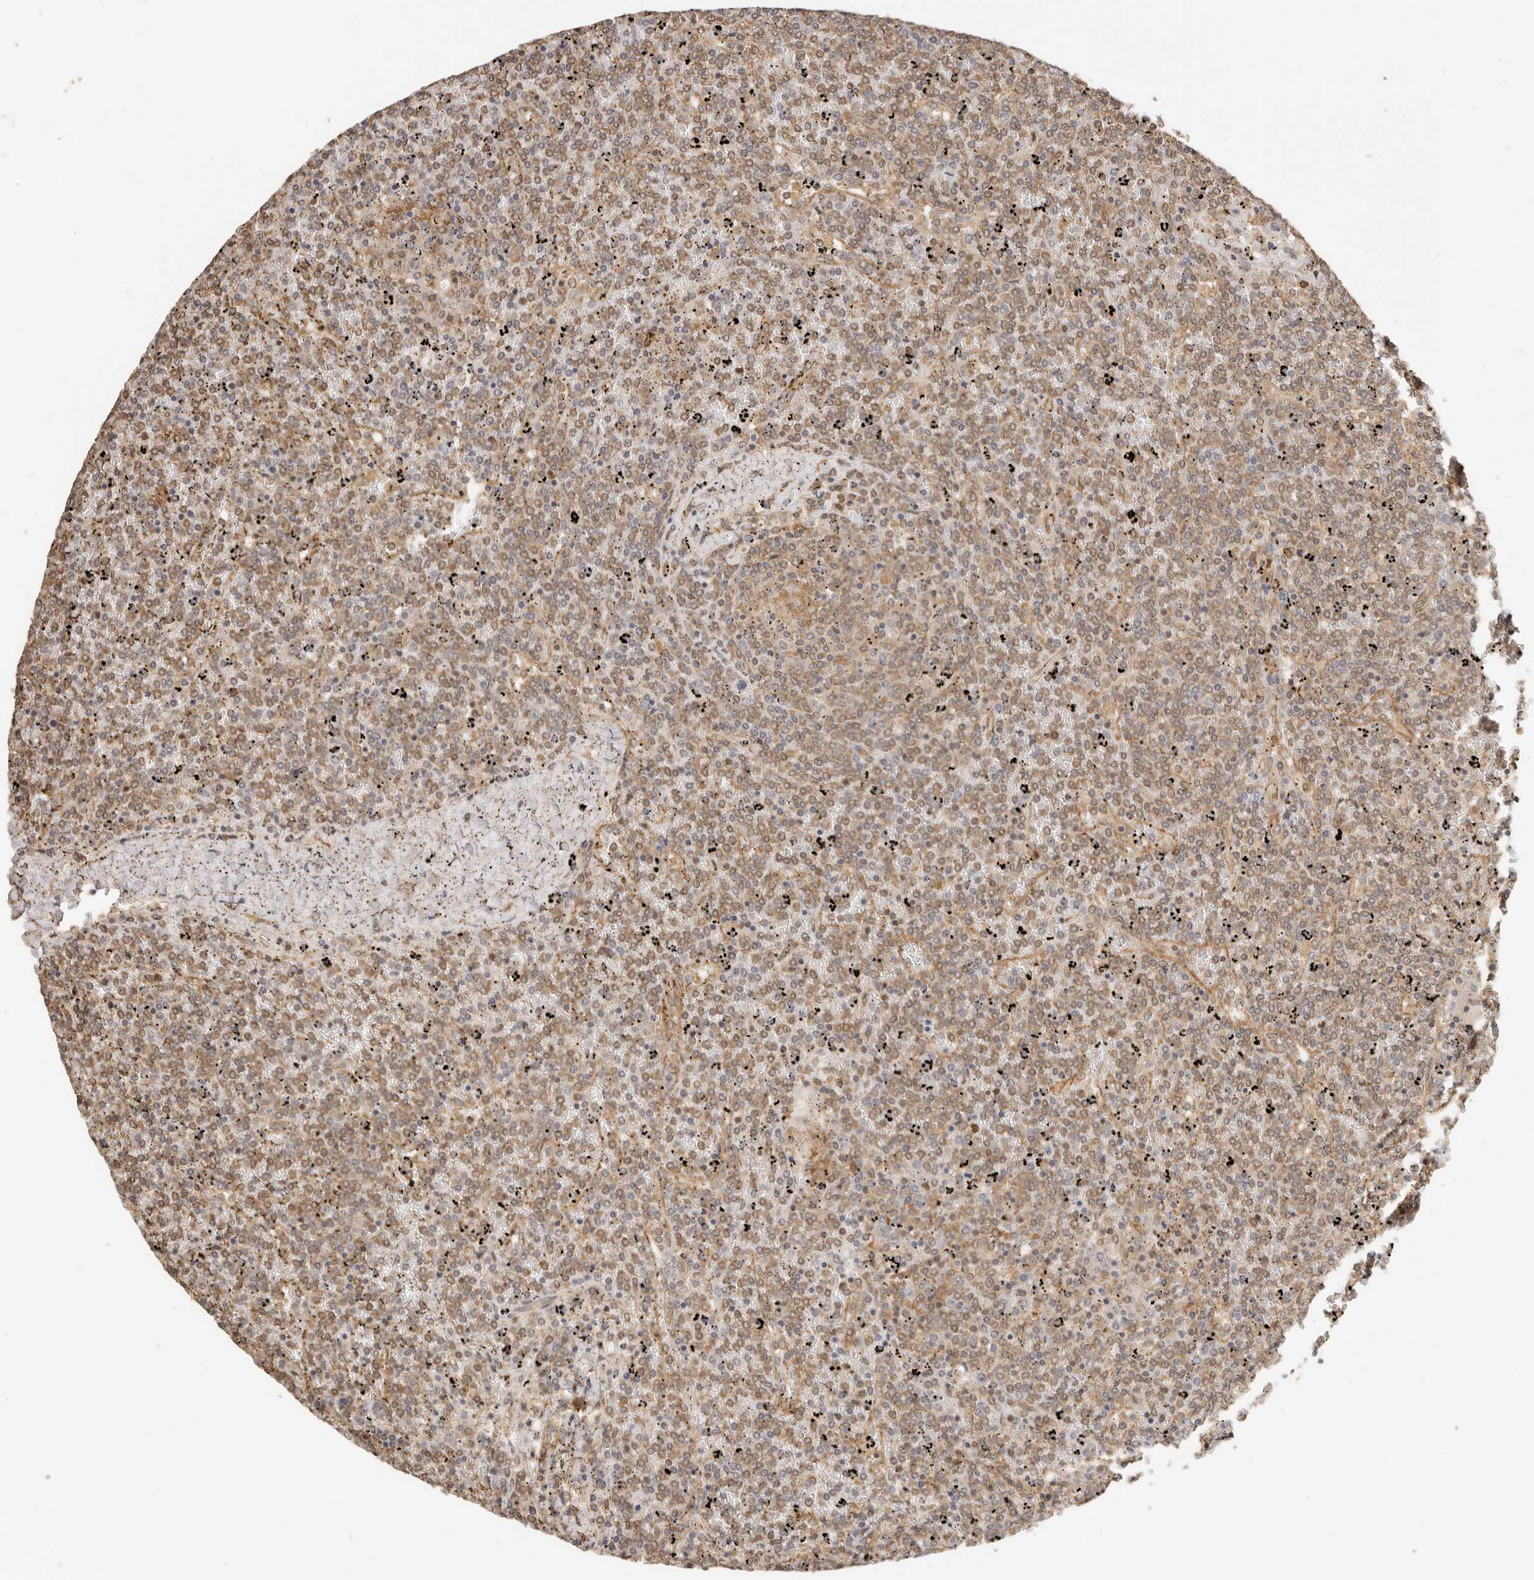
{"staining": {"intensity": "moderate", "quantity": ">75%", "location": "cytoplasmic/membranous"}, "tissue": "lymphoma", "cell_type": "Tumor cells", "image_type": "cancer", "snomed": [{"axis": "morphology", "description": "Malignant lymphoma, non-Hodgkin's type, Low grade"}, {"axis": "topography", "description": "Spleen"}], "caption": "Human lymphoma stained with a protein marker demonstrates moderate staining in tumor cells.", "gene": "AFDN", "patient": {"sex": "female", "age": 19}}